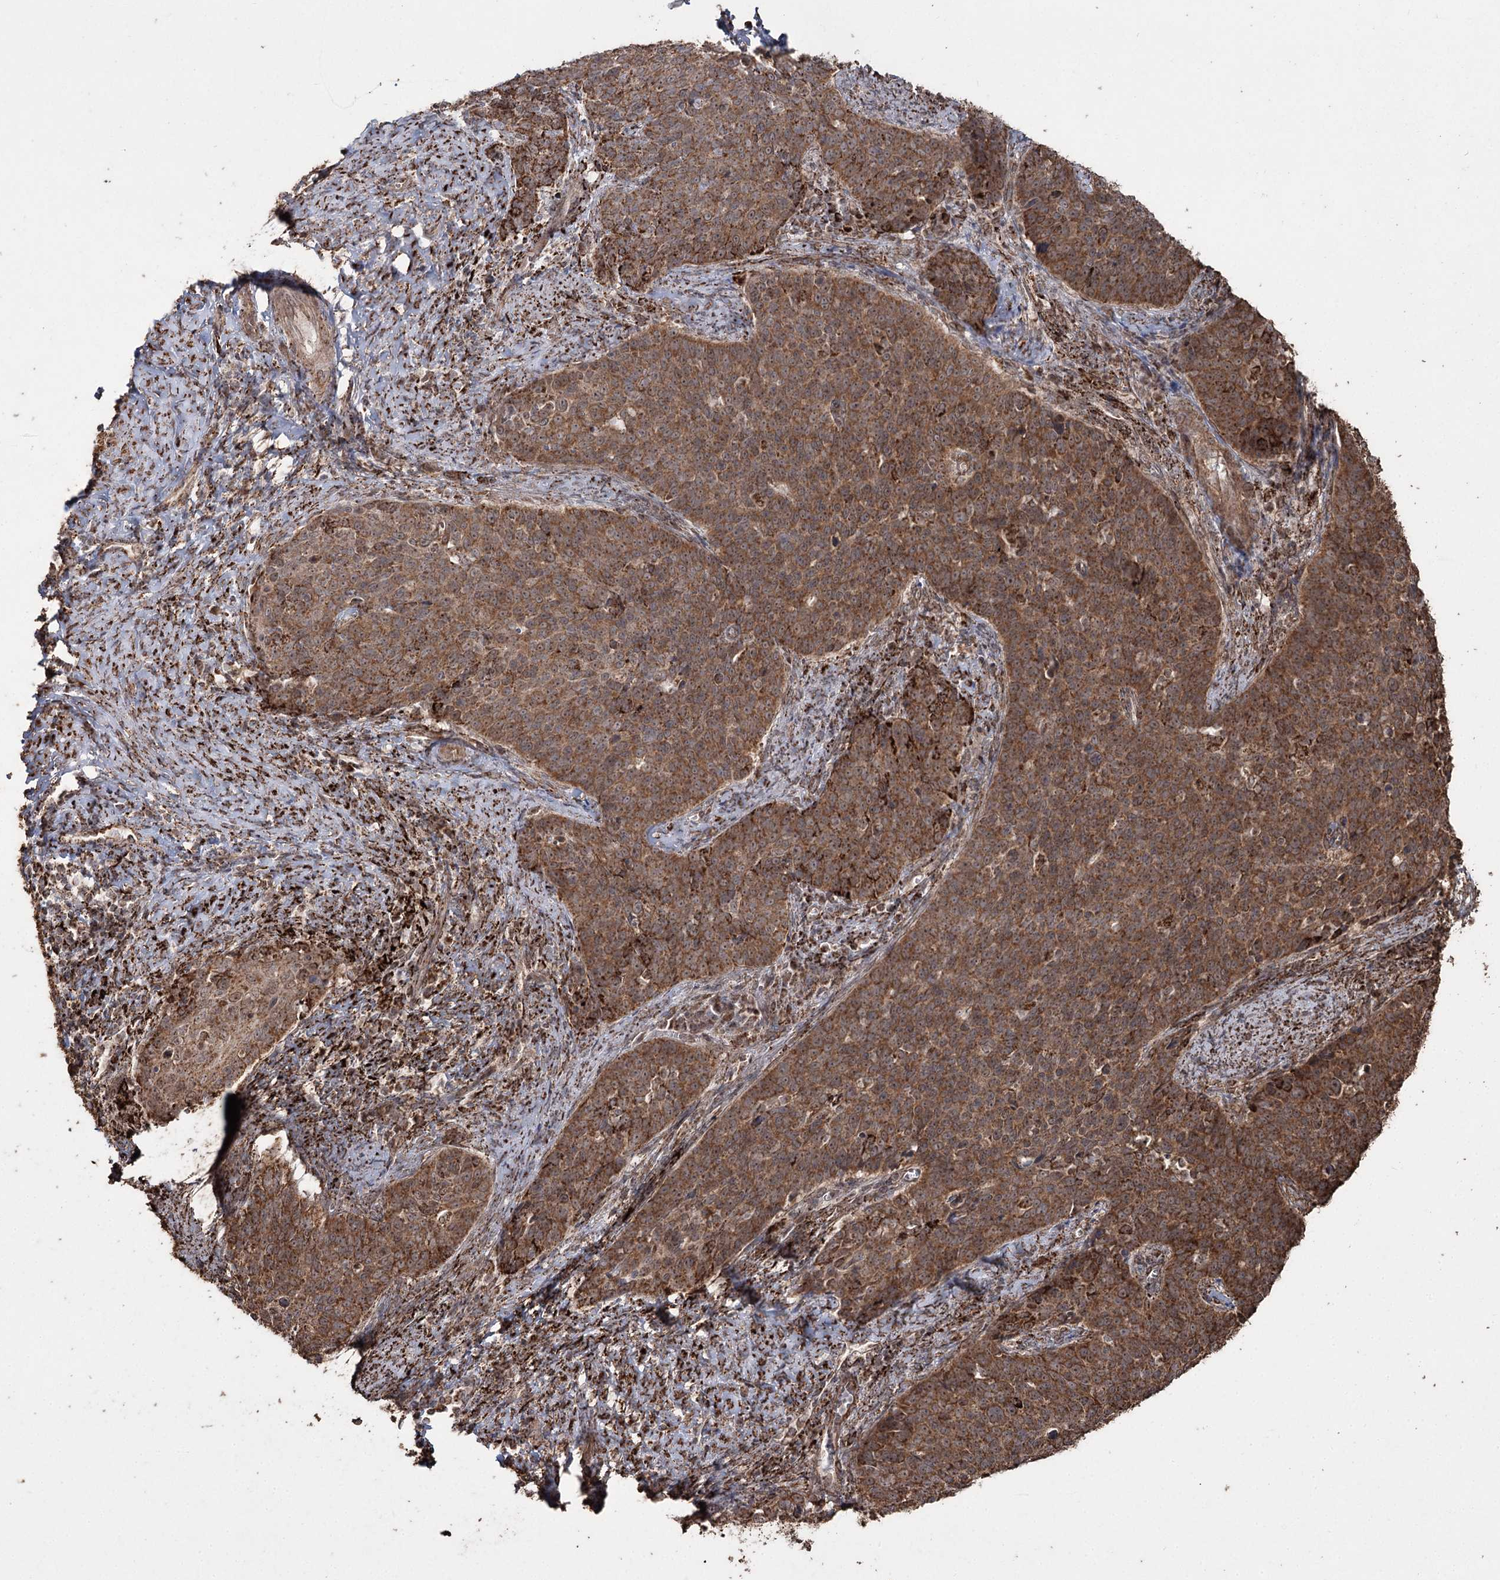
{"staining": {"intensity": "moderate", "quantity": ">75%", "location": "cytoplasmic/membranous"}, "tissue": "cervical cancer", "cell_type": "Tumor cells", "image_type": "cancer", "snomed": [{"axis": "morphology", "description": "Squamous cell carcinoma, NOS"}, {"axis": "topography", "description": "Cervix"}], "caption": "This is a photomicrograph of immunohistochemistry (IHC) staining of cervical cancer, which shows moderate staining in the cytoplasmic/membranous of tumor cells.", "gene": "SLF2", "patient": {"sex": "female", "age": 39}}